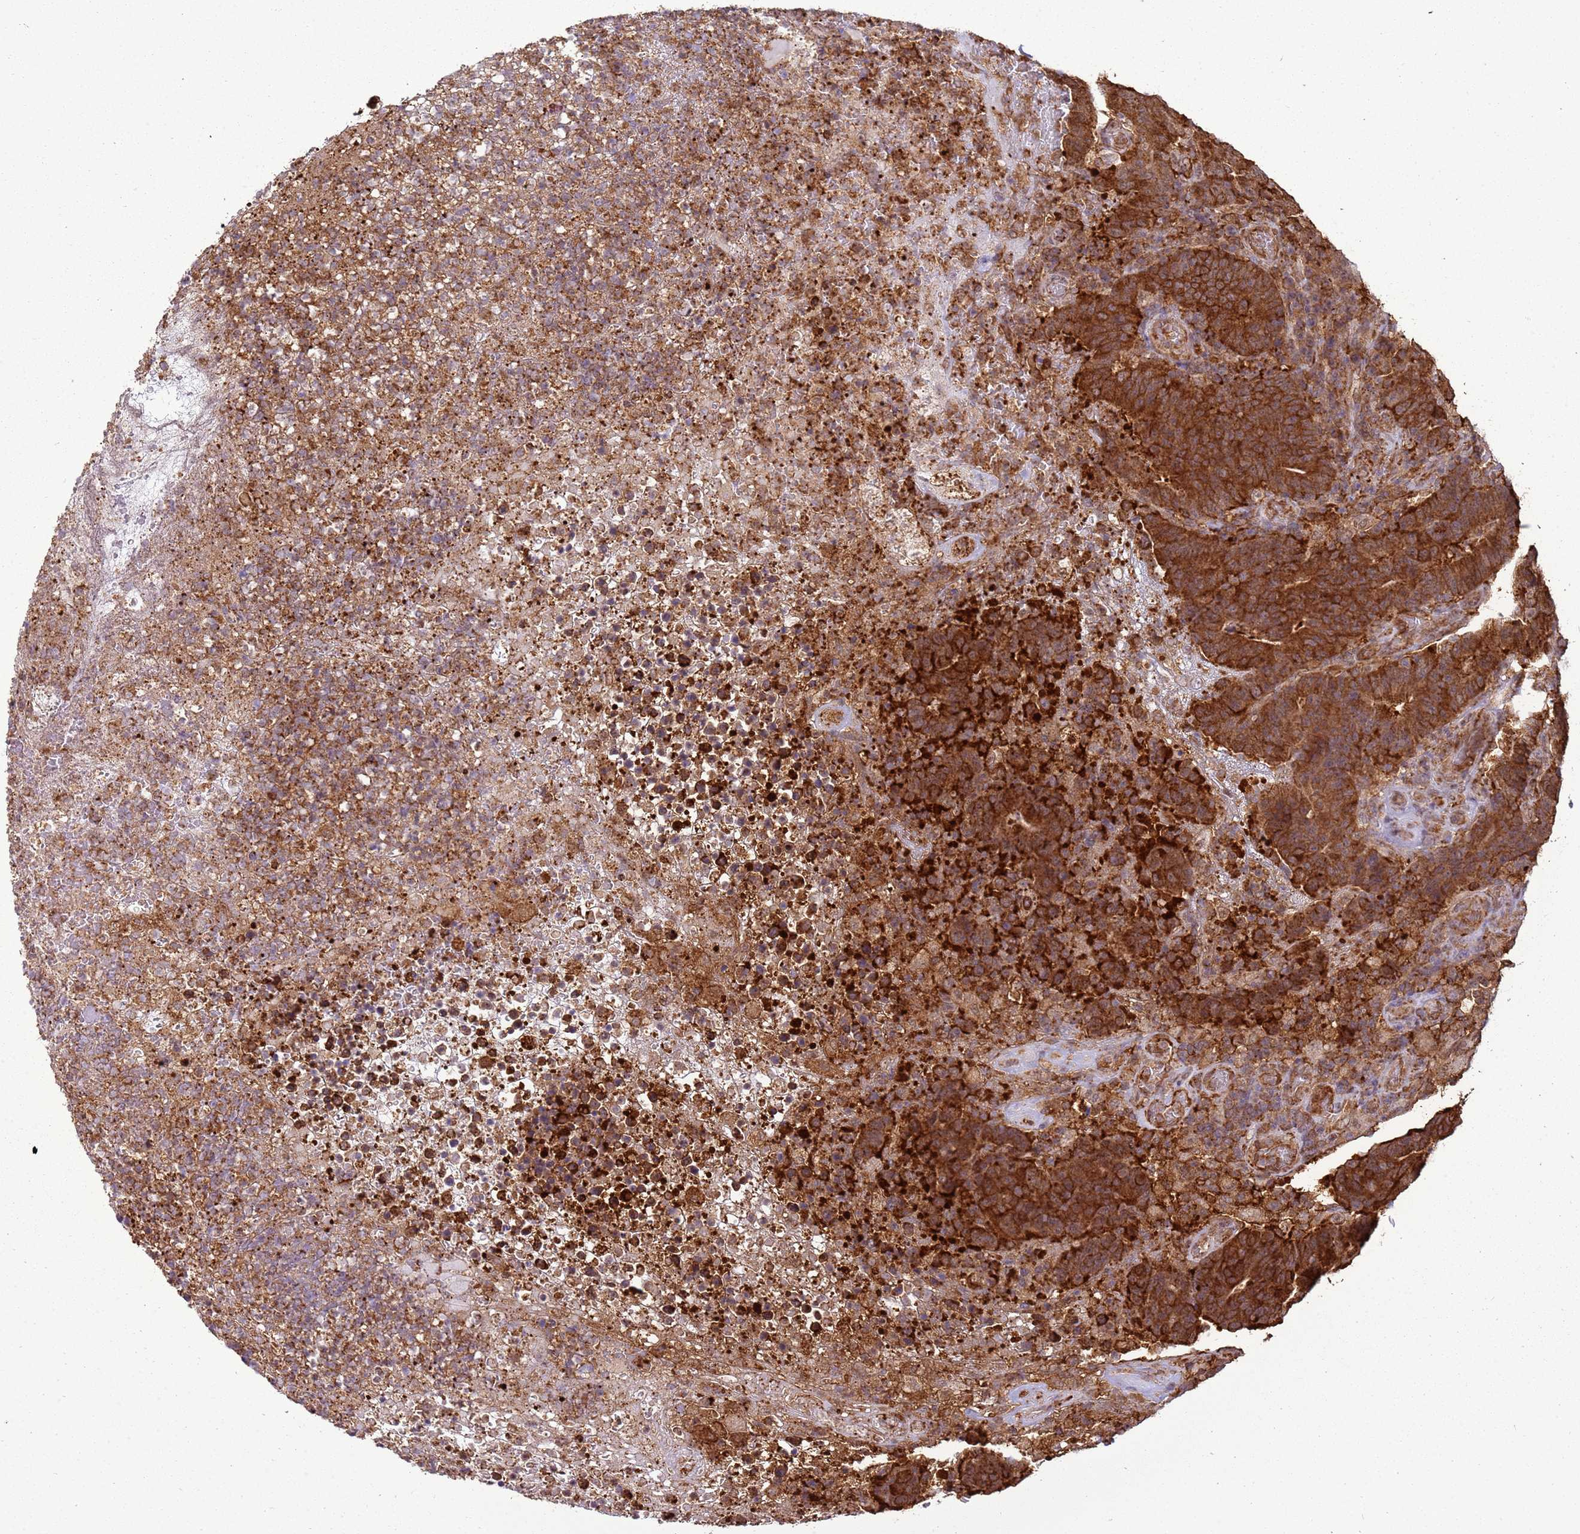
{"staining": {"intensity": "strong", "quantity": ">75%", "location": "cytoplasmic/membranous"}, "tissue": "colorectal cancer", "cell_type": "Tumor cells", "image_type": "cancer", "snomed": [{"axis": "morphology", "description": "Normal tissue, NOS"}, {"axis": "morphology", "description": "Adenocarcinoma, NOS"}, {"axis": "topography", "description": "Colon"}], "caption": "The immunohistochemical stain highlights strong cytoplasmic/membranous staining in tumor cells of colorectal cancer (adenocarcinoma) tissue.", "gene": "GABRE", "patient": {"sex": "female", "age": 75}}